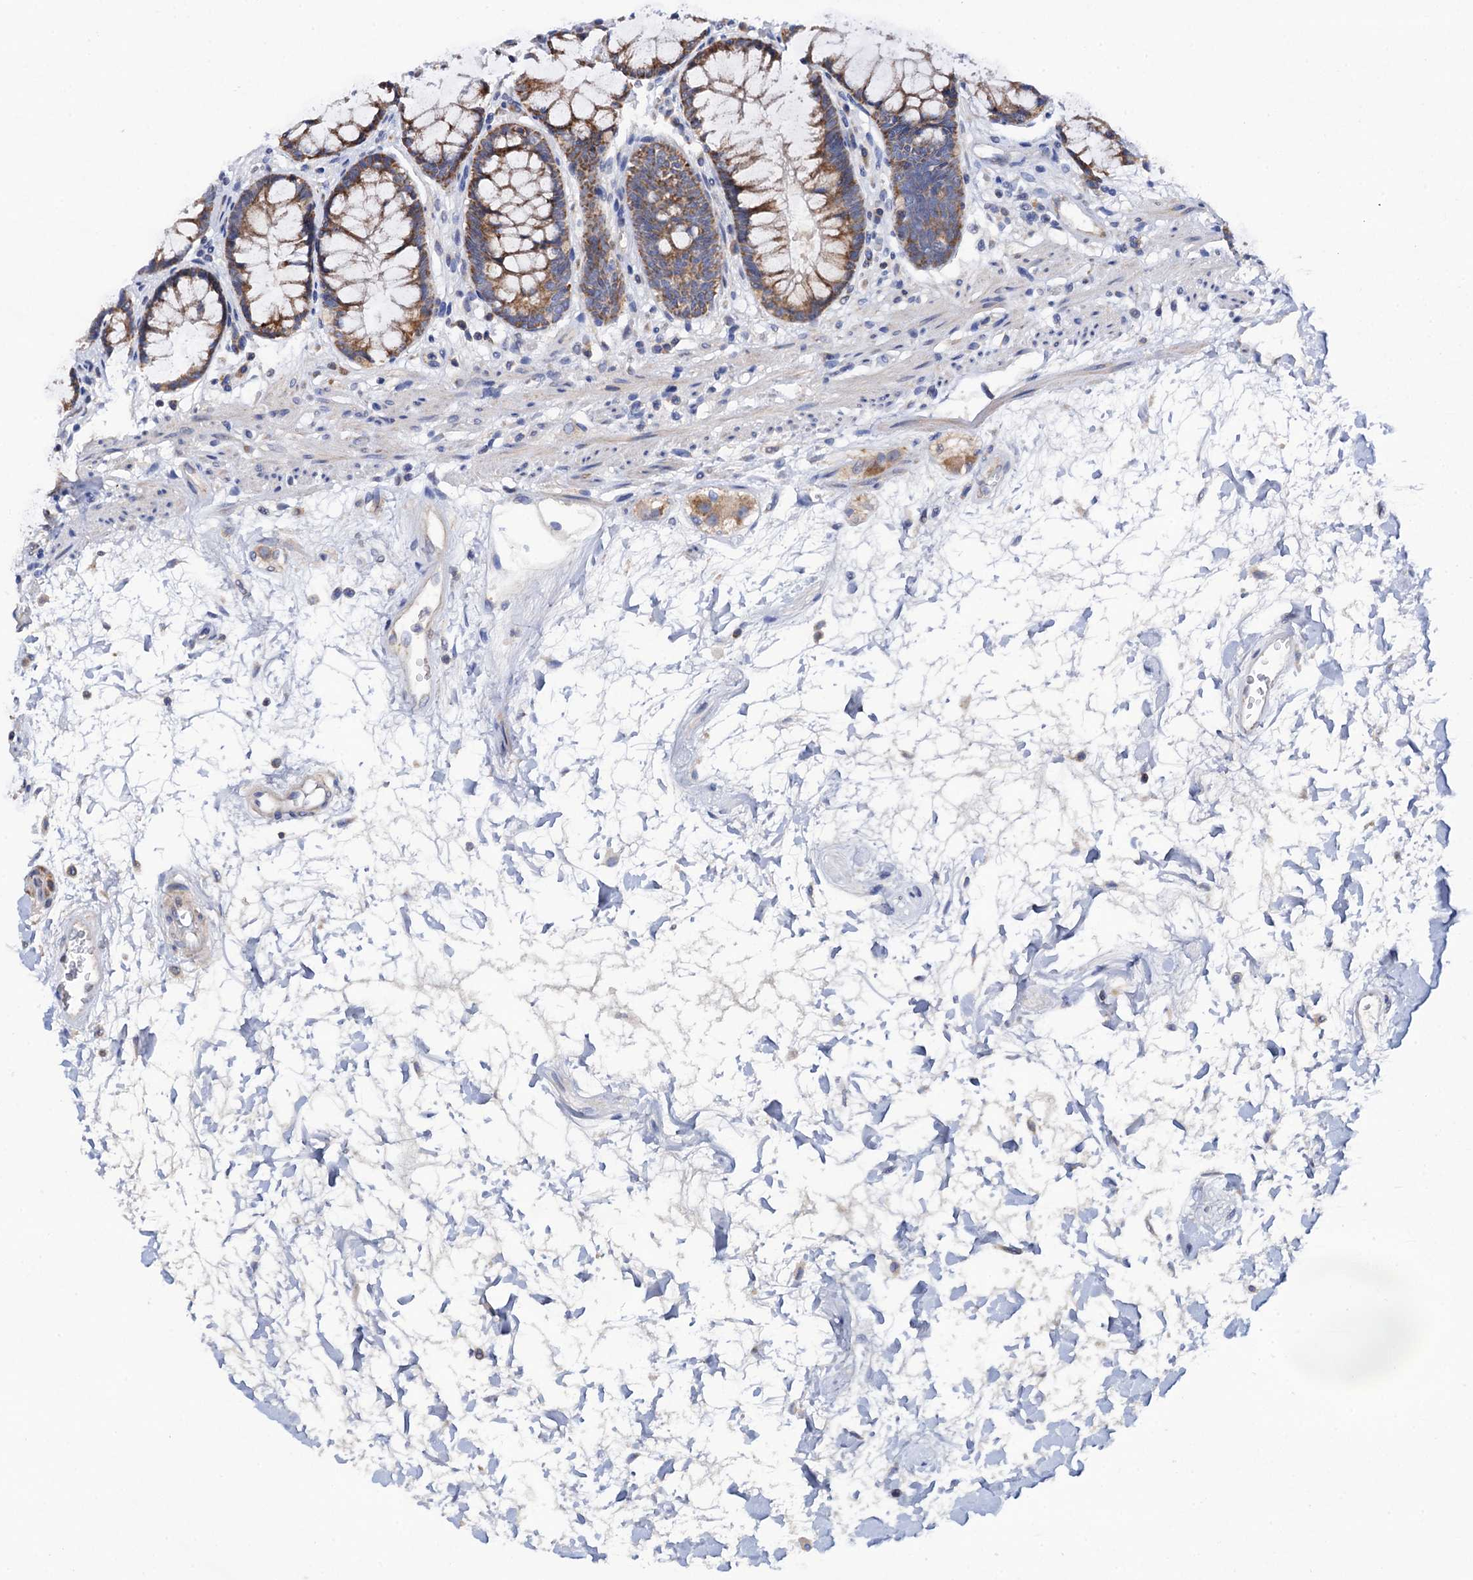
{"staining": {"intensity": "moderate", "quantity": ">75%", "location": "cytoplasmic/membranous"}, "tissue": "rectum", "cell_type": "Glandular cells", "image_type": "normal", "snomed": [{"axis": "morphology", "description": "Normal tissue, NOS"}, {"axis": "topography", "description": "Rectum"}], "caption": "IHC photomicrograph of unremarkable rectum: rectum stained using immunohistochemistry shows medium levels of moderate protein expression localized specifically in the cytoplasmic/membranous of glandular cells, appearing as a cytoplasmic/membranous brown color.", "gene": "MRPL48", "patient": {"sex": "male", "age": 64}}